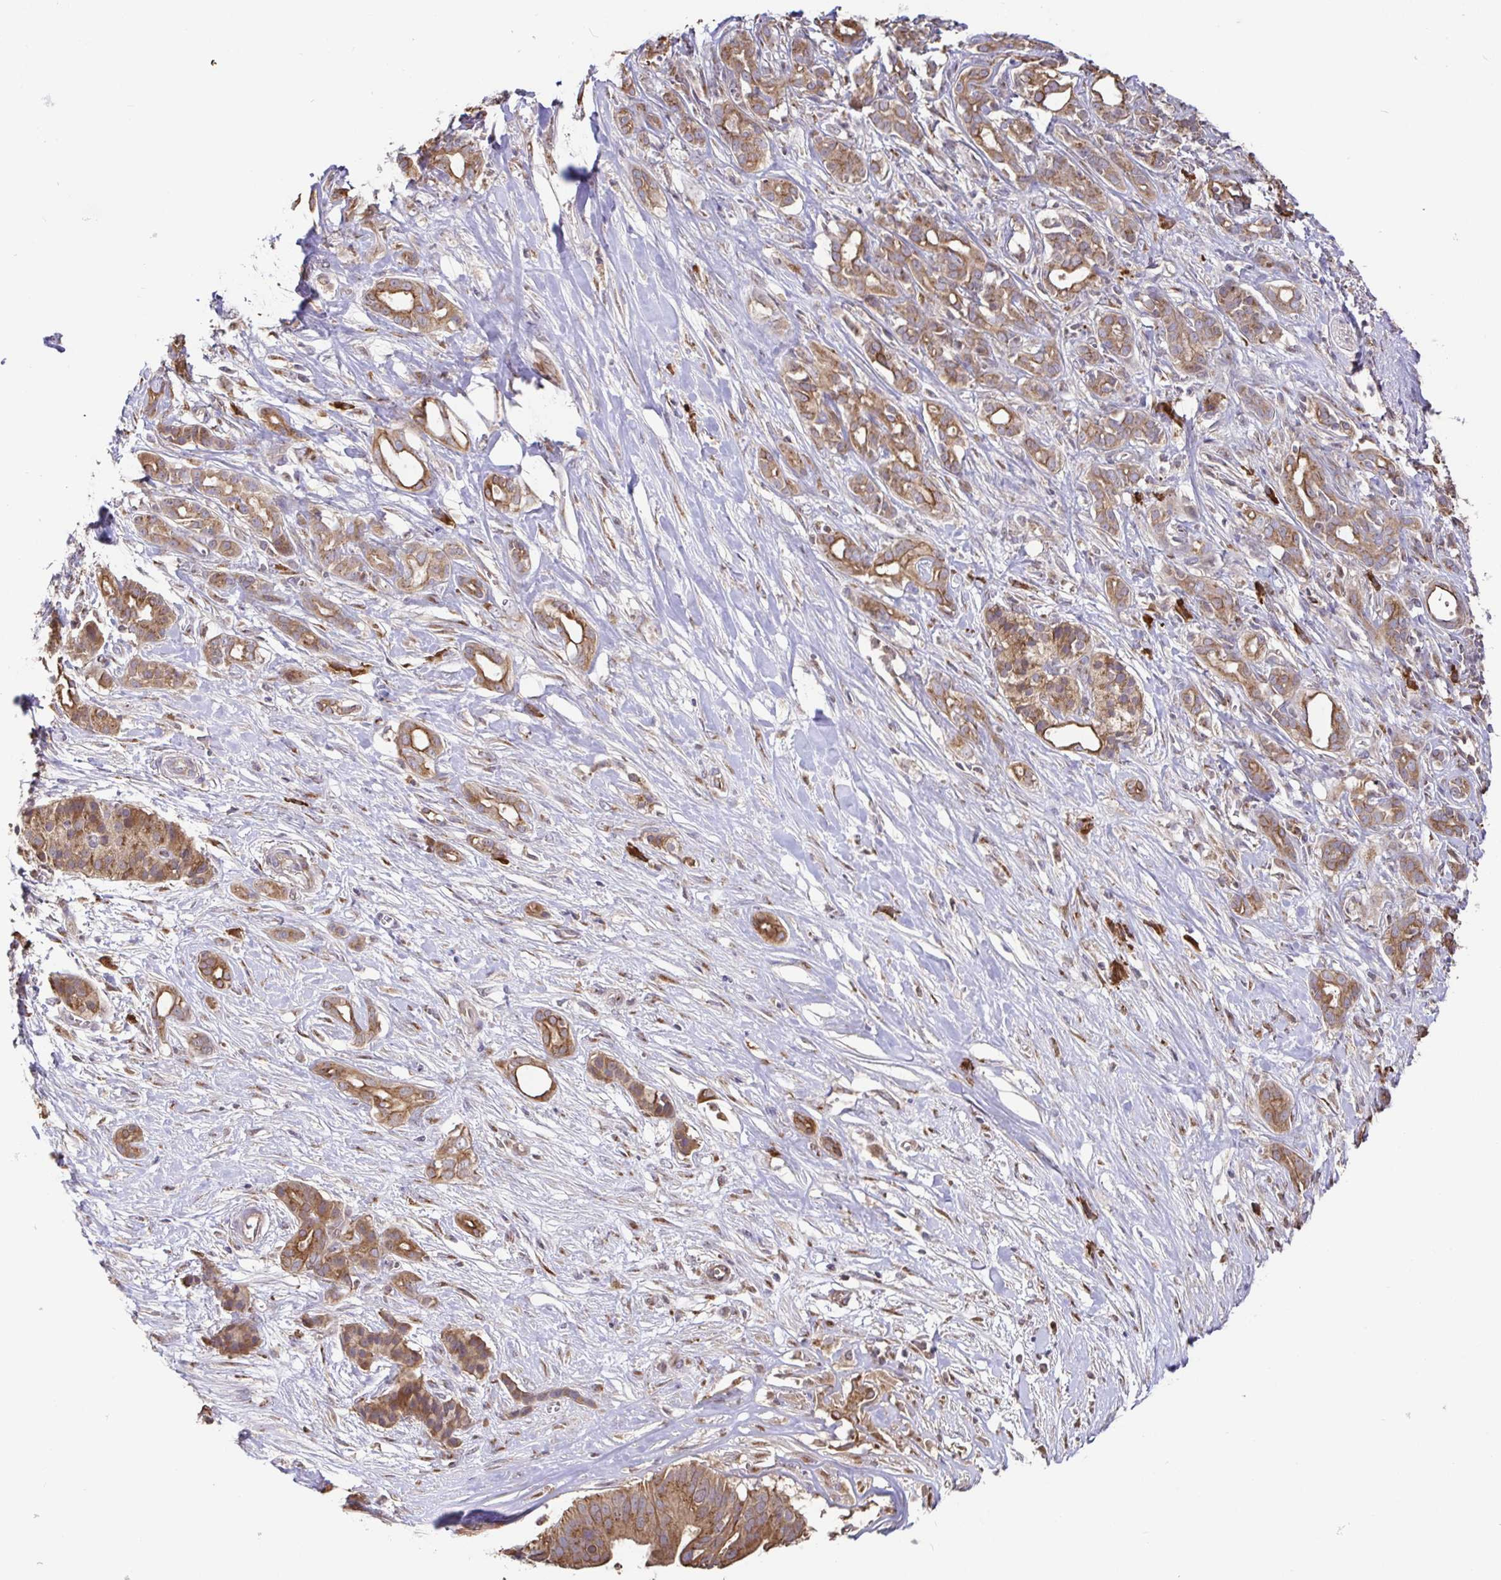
{"staining": {"intensity": "moderate", "quantity": ">75%", "location": "cytoplasmic/membranous"}, "tissue": "pancreatic cancer", "cell_type": "Tumor cells", "image_type": "cancer", "snomed": [{"axis": "morphology", "description": "Adenocarcinoma, NOS"}, {"axis": "topography", "description": "Pancreas"}], "caption": "This is an image of immunohistochemistry staining of pancreatic cancer, which shows moderate staining in the cytoplasmic/membranous of tumor cells.", "gene": "ELP1", "patient": {"sex": "male", "age": 61}}